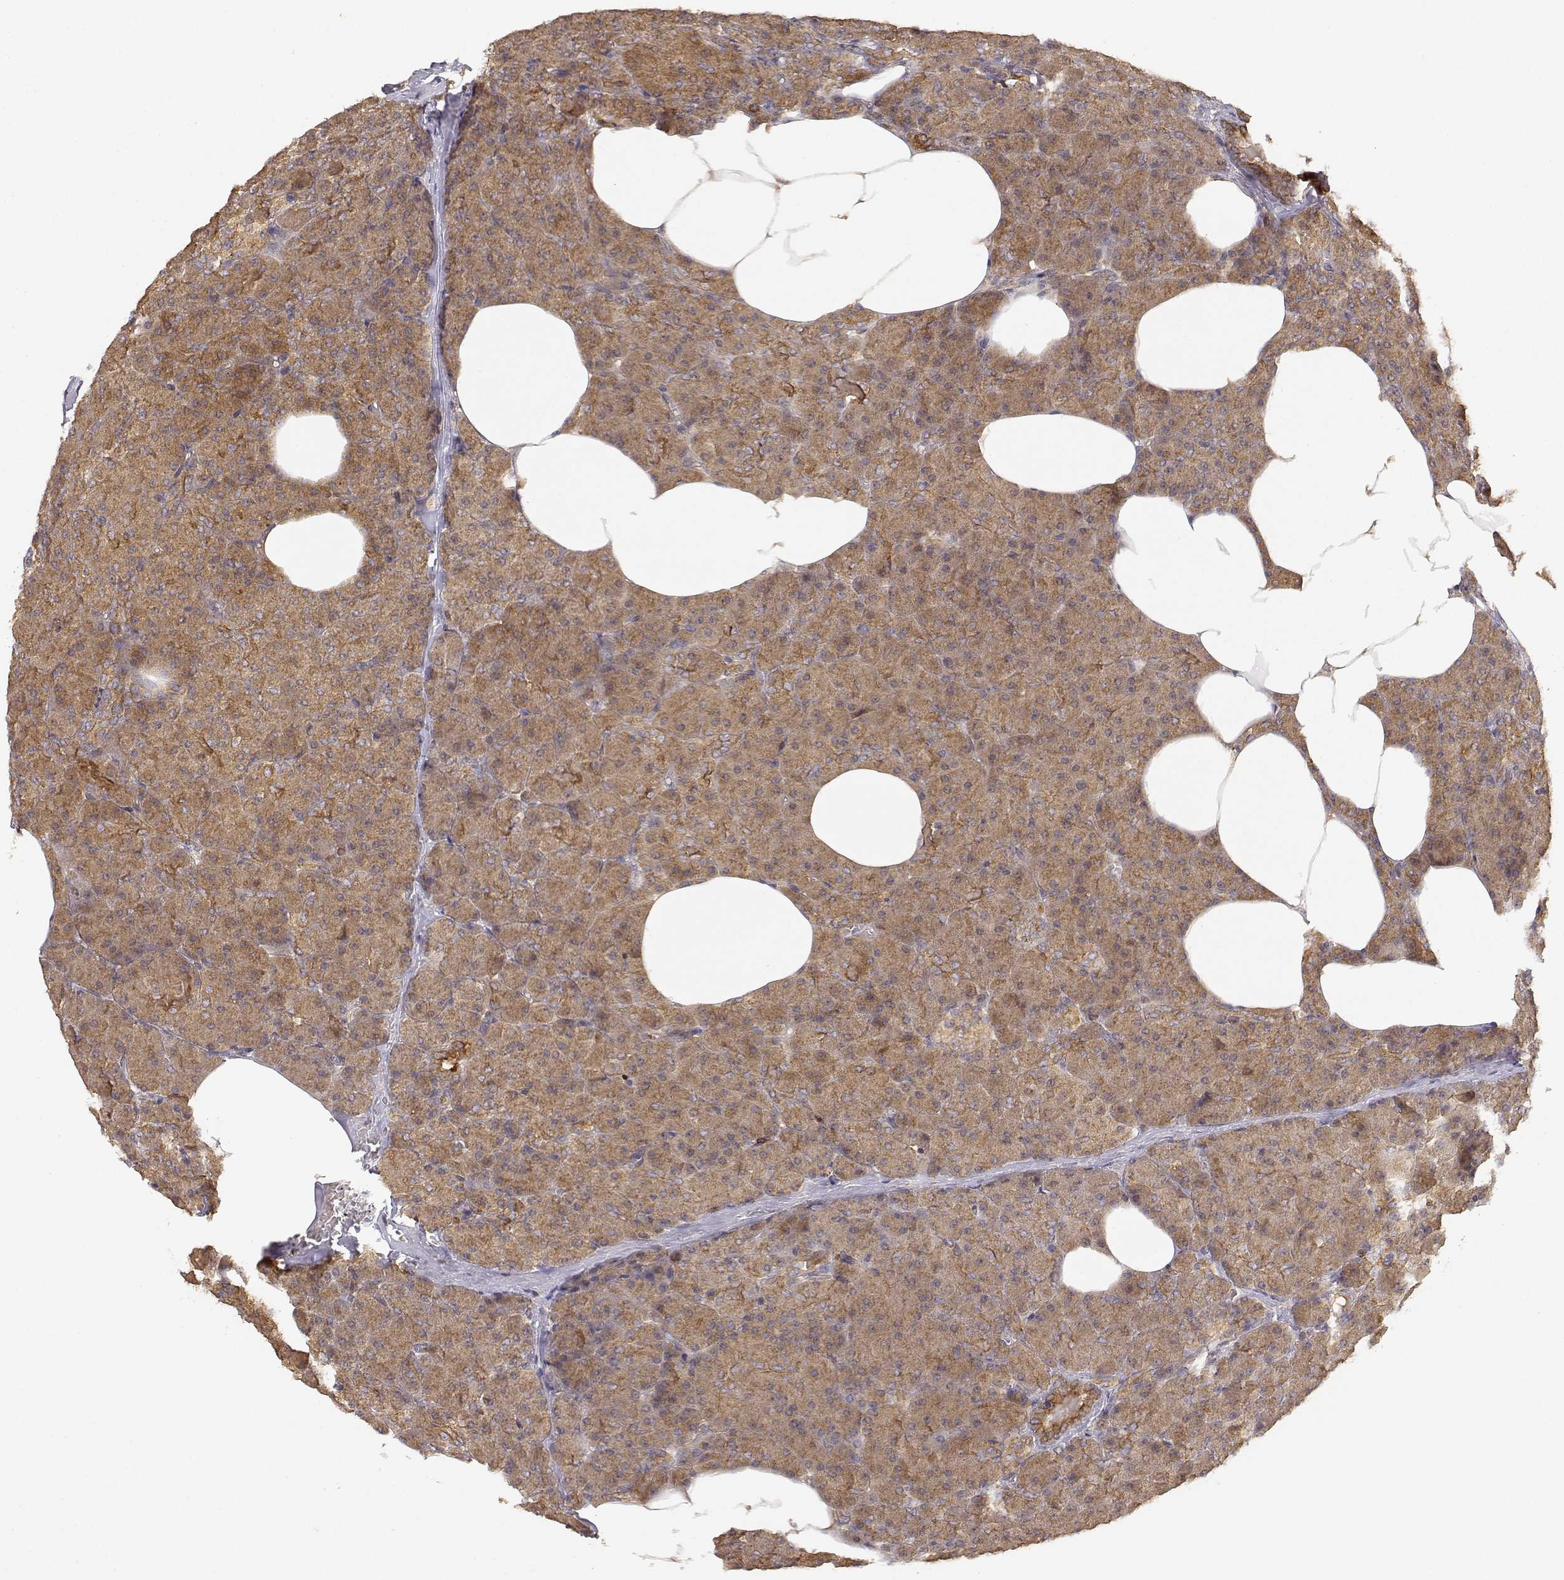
{"staining": {"intensity": "moderate", "quantity": ">75%", "location": "cytoplasmic/membranous"}, "tissue": "pancreas", "cell_type": "Exocrine glandular cells", "image_type": "normal", "snomed": [{"axis": "morphology", "description": "Normal tissue, NOS"}, {"axis": "topography", "description": "Pancreas"}], "caption": "Immunohistochemistry (IHC) (DAB (3,3'-diaminobenzidine)) staining of unremarkable human pancreas shows moderate cytoplasmic/membranous protein expression in about >75% of exocrine glandular cells.", "gene": "CDK5RAP2", "patient": {"sex": "female", "age": 45}}